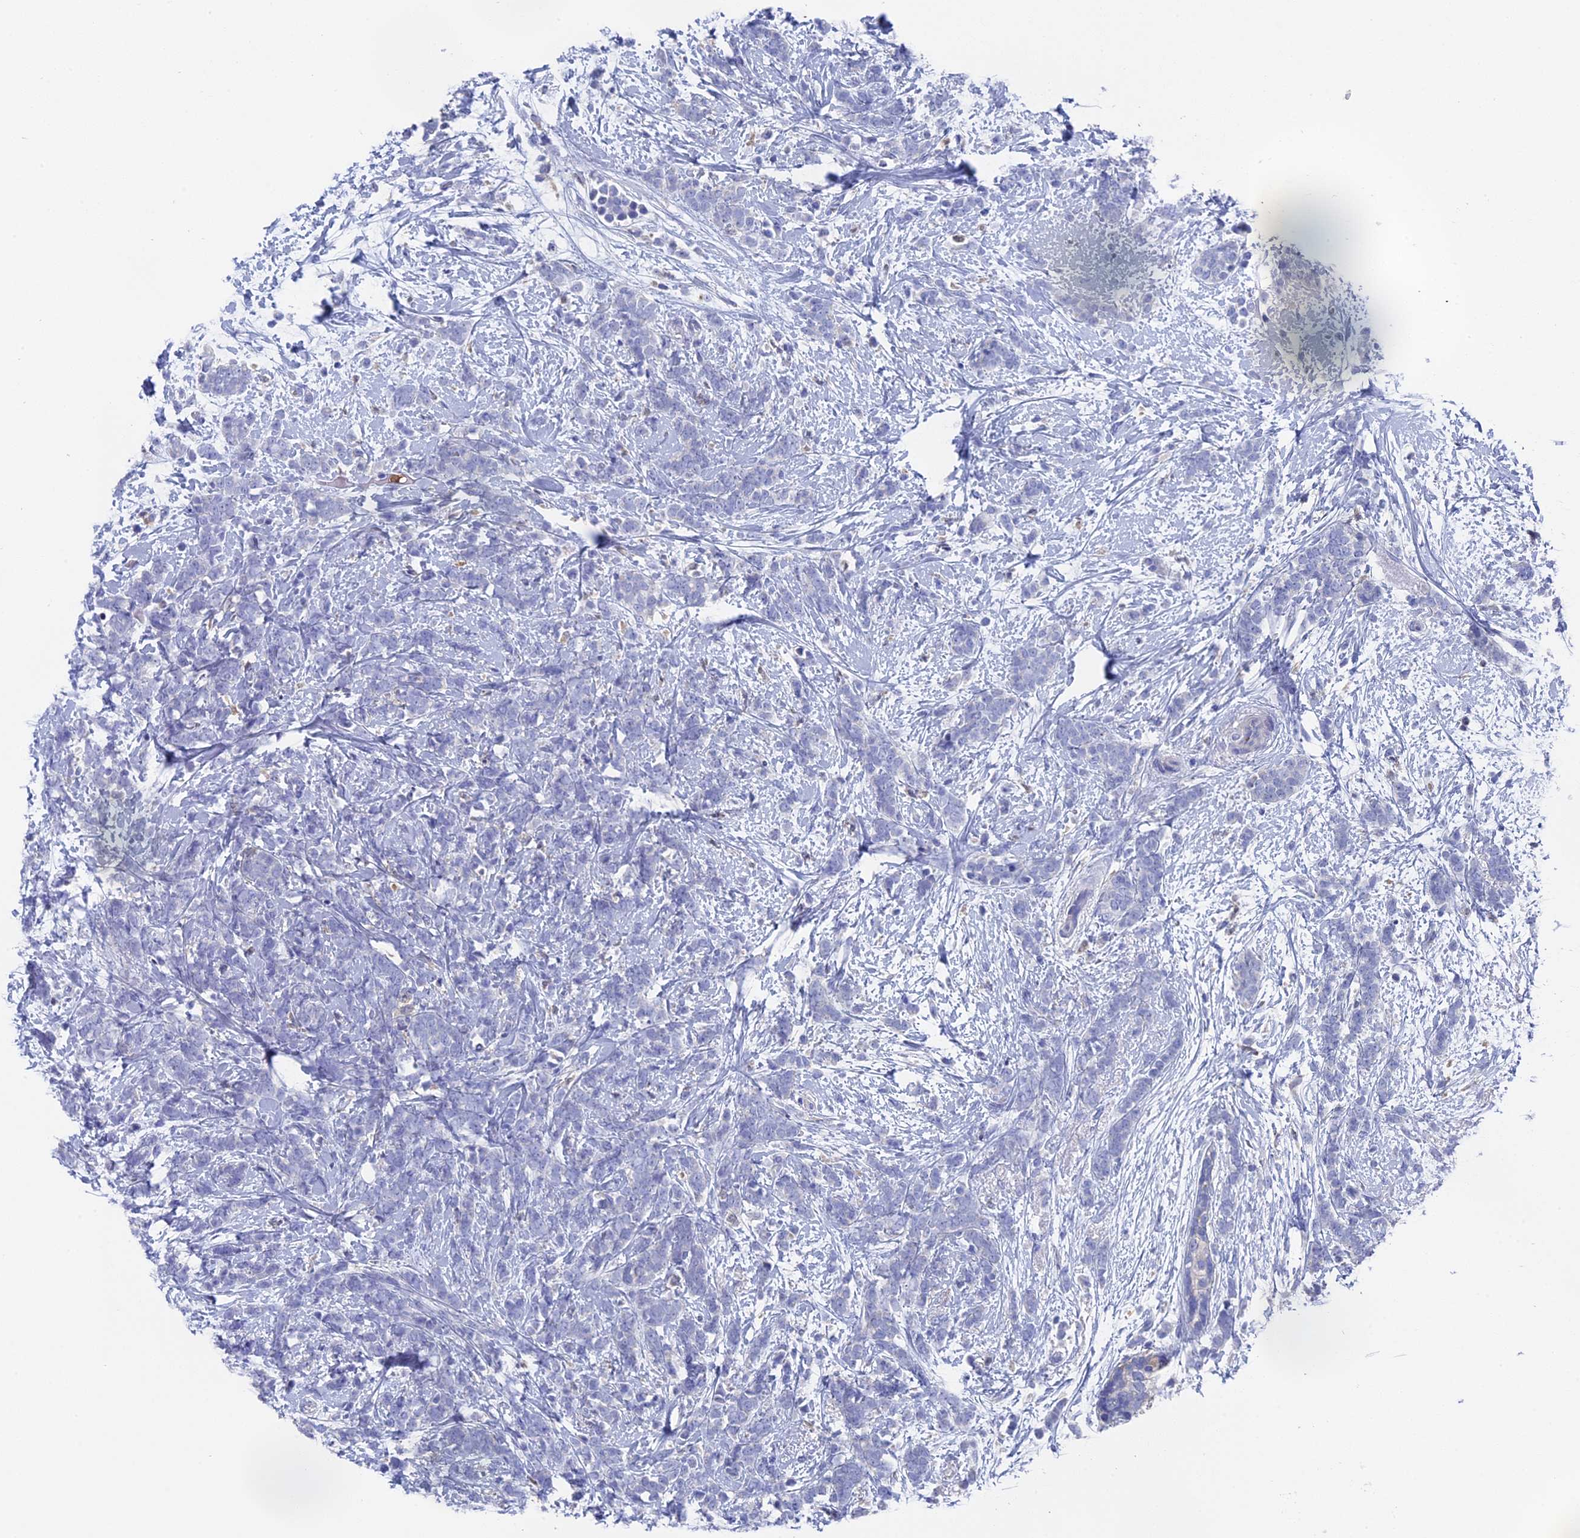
{"staining": {"intensity": "negative", "quantity": "none", "location": "none"}, "tissue": "breast cancer", "cell_type": "Tumor cells", "image_type": "cancer", "snomed": [{"axis": "morphology", "description": "Lobular carcinoma"}, {"axis": "topography", "description": "Breast"}], "caption": "IHC photomicrograph of neoplastic tissue: human lobular carcinoma (breast) stained with DAB displays no significant protein expression in tumor cells. (Stains: DAB (3,3'-diaminobenzidine) immunohistochemistry (IHC) with hematoxylin counter stain, Microscopy: brightfield microscopy at high magnification).", "gene": "NCF4", "patient": {"sex": "female", "age": 58}}